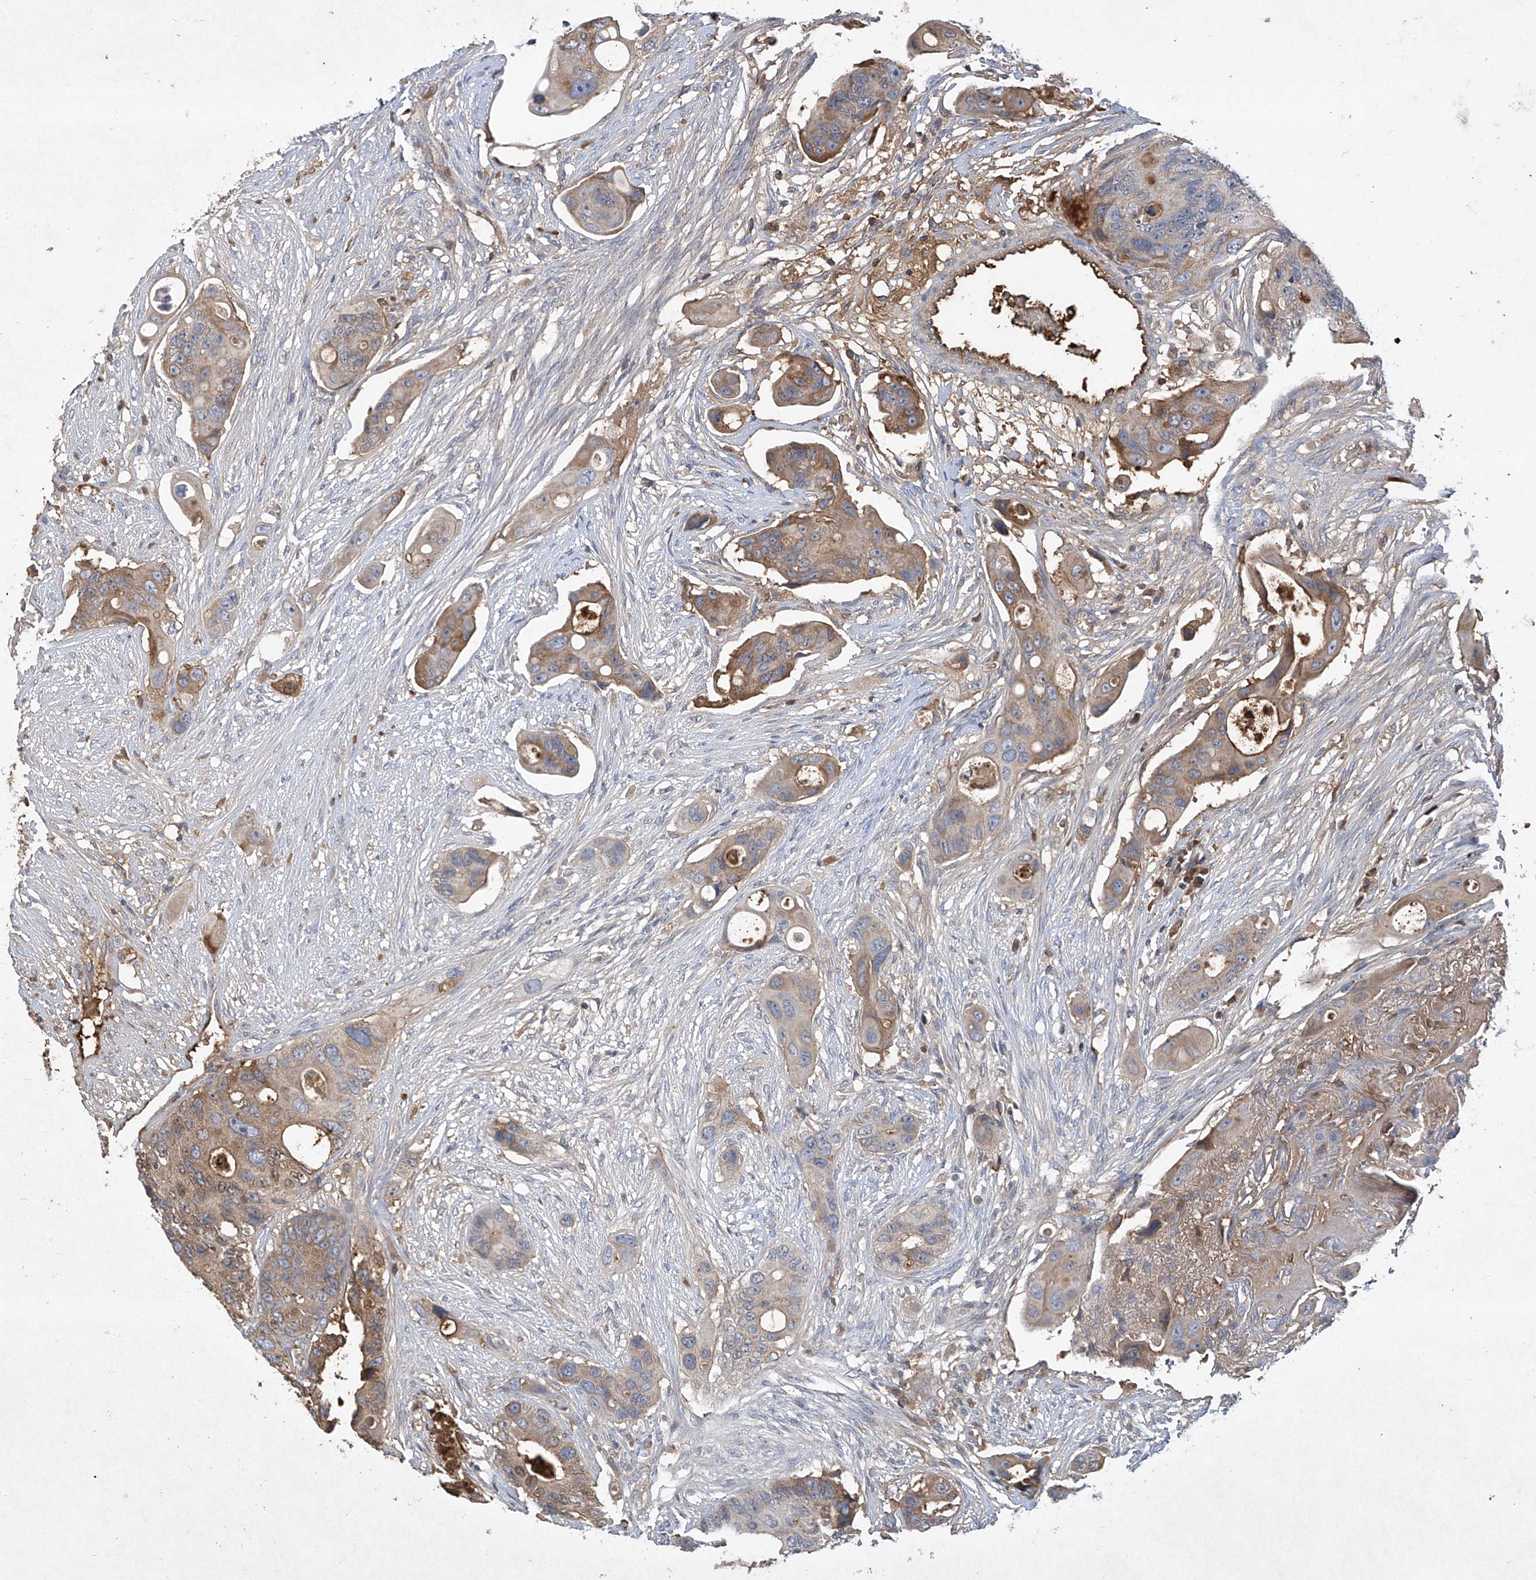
{"staining": {"intensity": "weak", "quantity": "25%-75%", "location": "cytoplasmic/membranous"}, "tissue": "colorectal cancer", "cell_type": "Tumor cells", "image_type": "cancer", "snomed": [{"axis": "morphology", "description": "Adenocarcinoma, NOS"}, {"axis": "topography", "description": "Colon"}], "caption": "Human colorectal cancer stained with a brown dye demonstrates weak cytoplasmic/membranous positive expression in approximately 25%-75% of tumor cells.", "gene": "HAS3", "patient": {"sex": "female", "age": 57}}